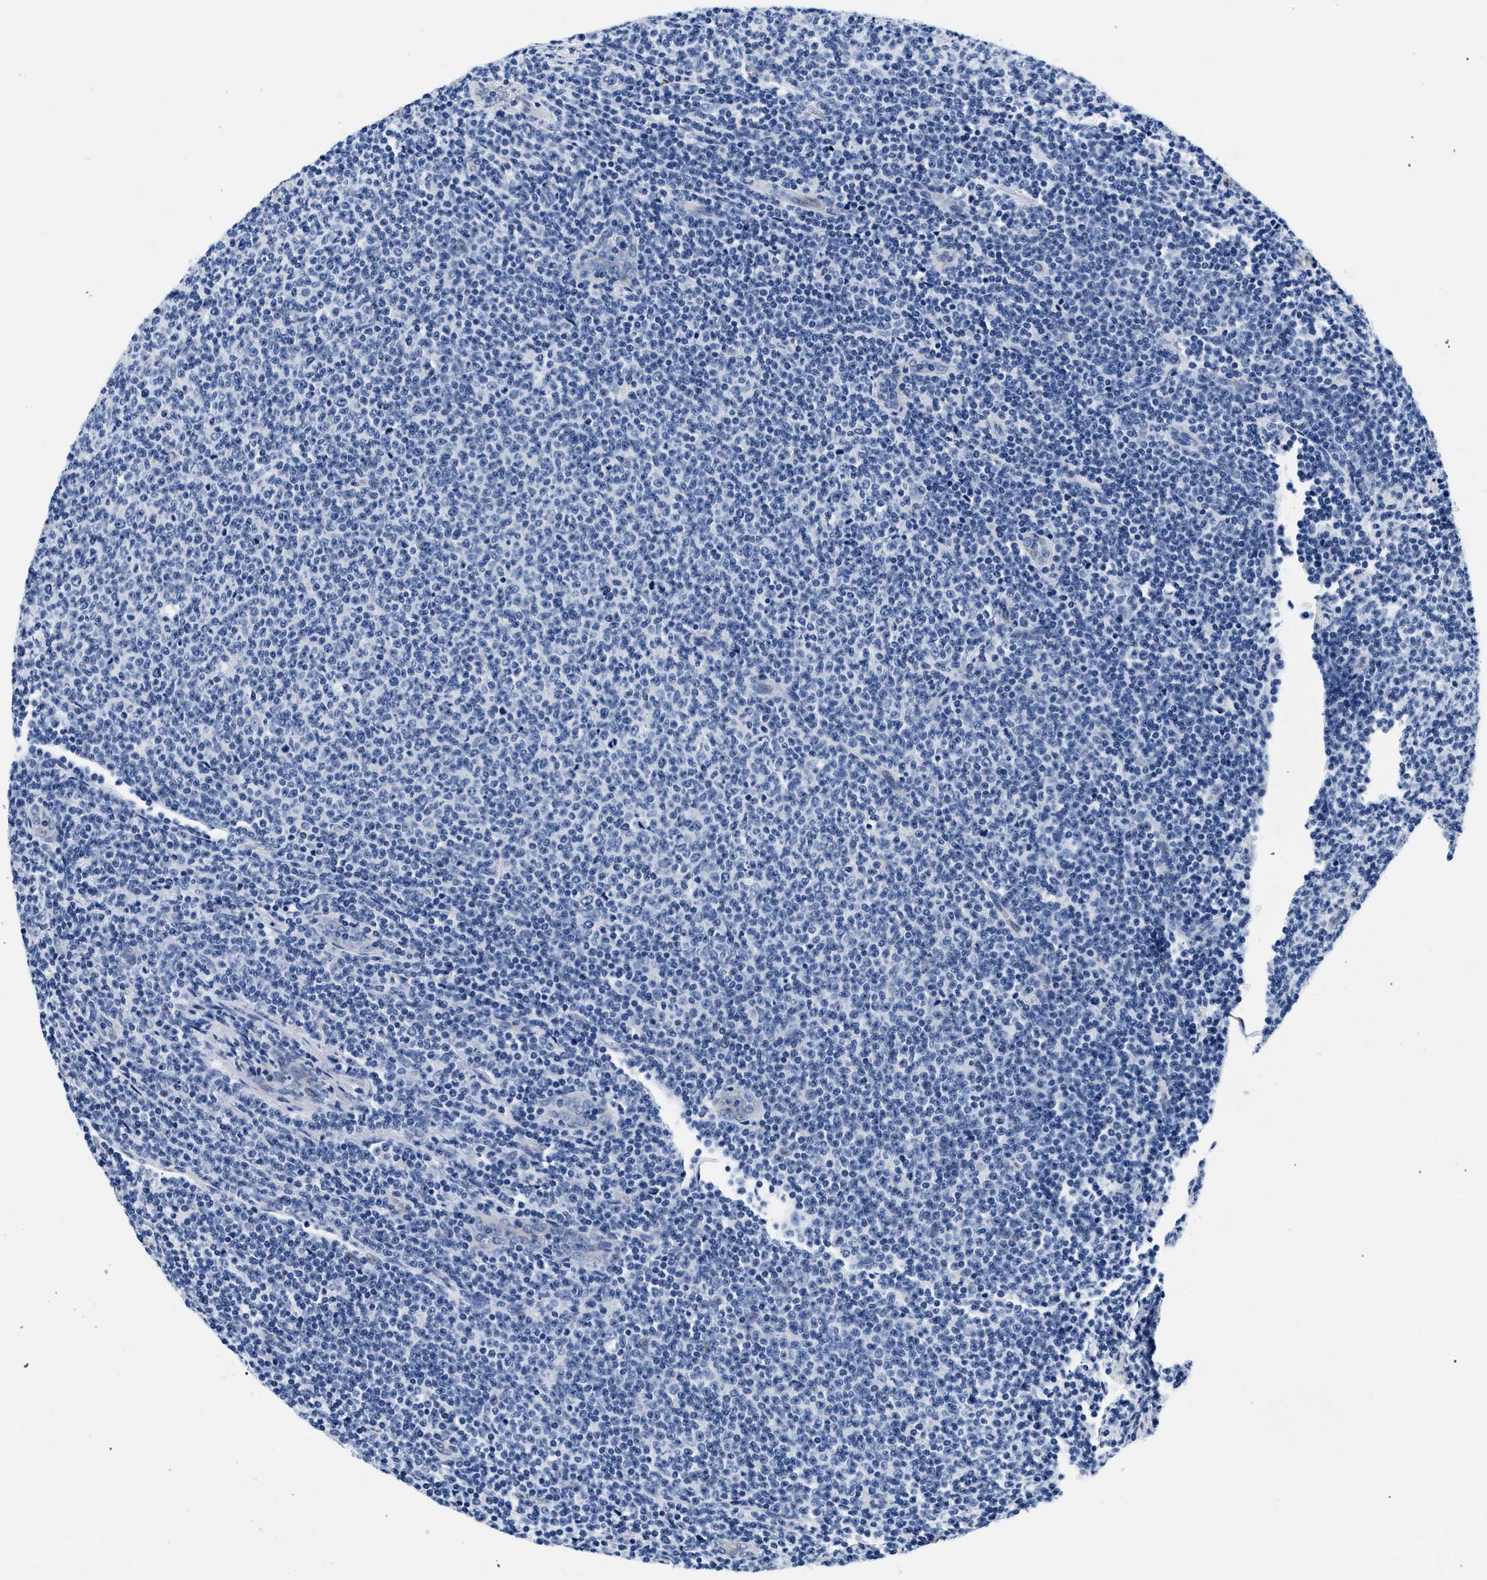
{"staining": {"intensity": "negative", "quantity": "none", "location": "none"}, "tissue": "lymphoma", "cell_type": "Tumor cells", "image_type": "cancer", "snomed": [{"axis": "morphology", "description": "Malignant lymphoma, non-Hodgkin's type, Low grade"}, {"axis": "topography", "description": "Lymph node"}], "caption": "Tumor cells are negative for brown protein staining in low-grade malignant lymphoma, non-Hodgkin's type.", "gene": "LAMA3", "patient": {"sex": "male", "age": 66}}